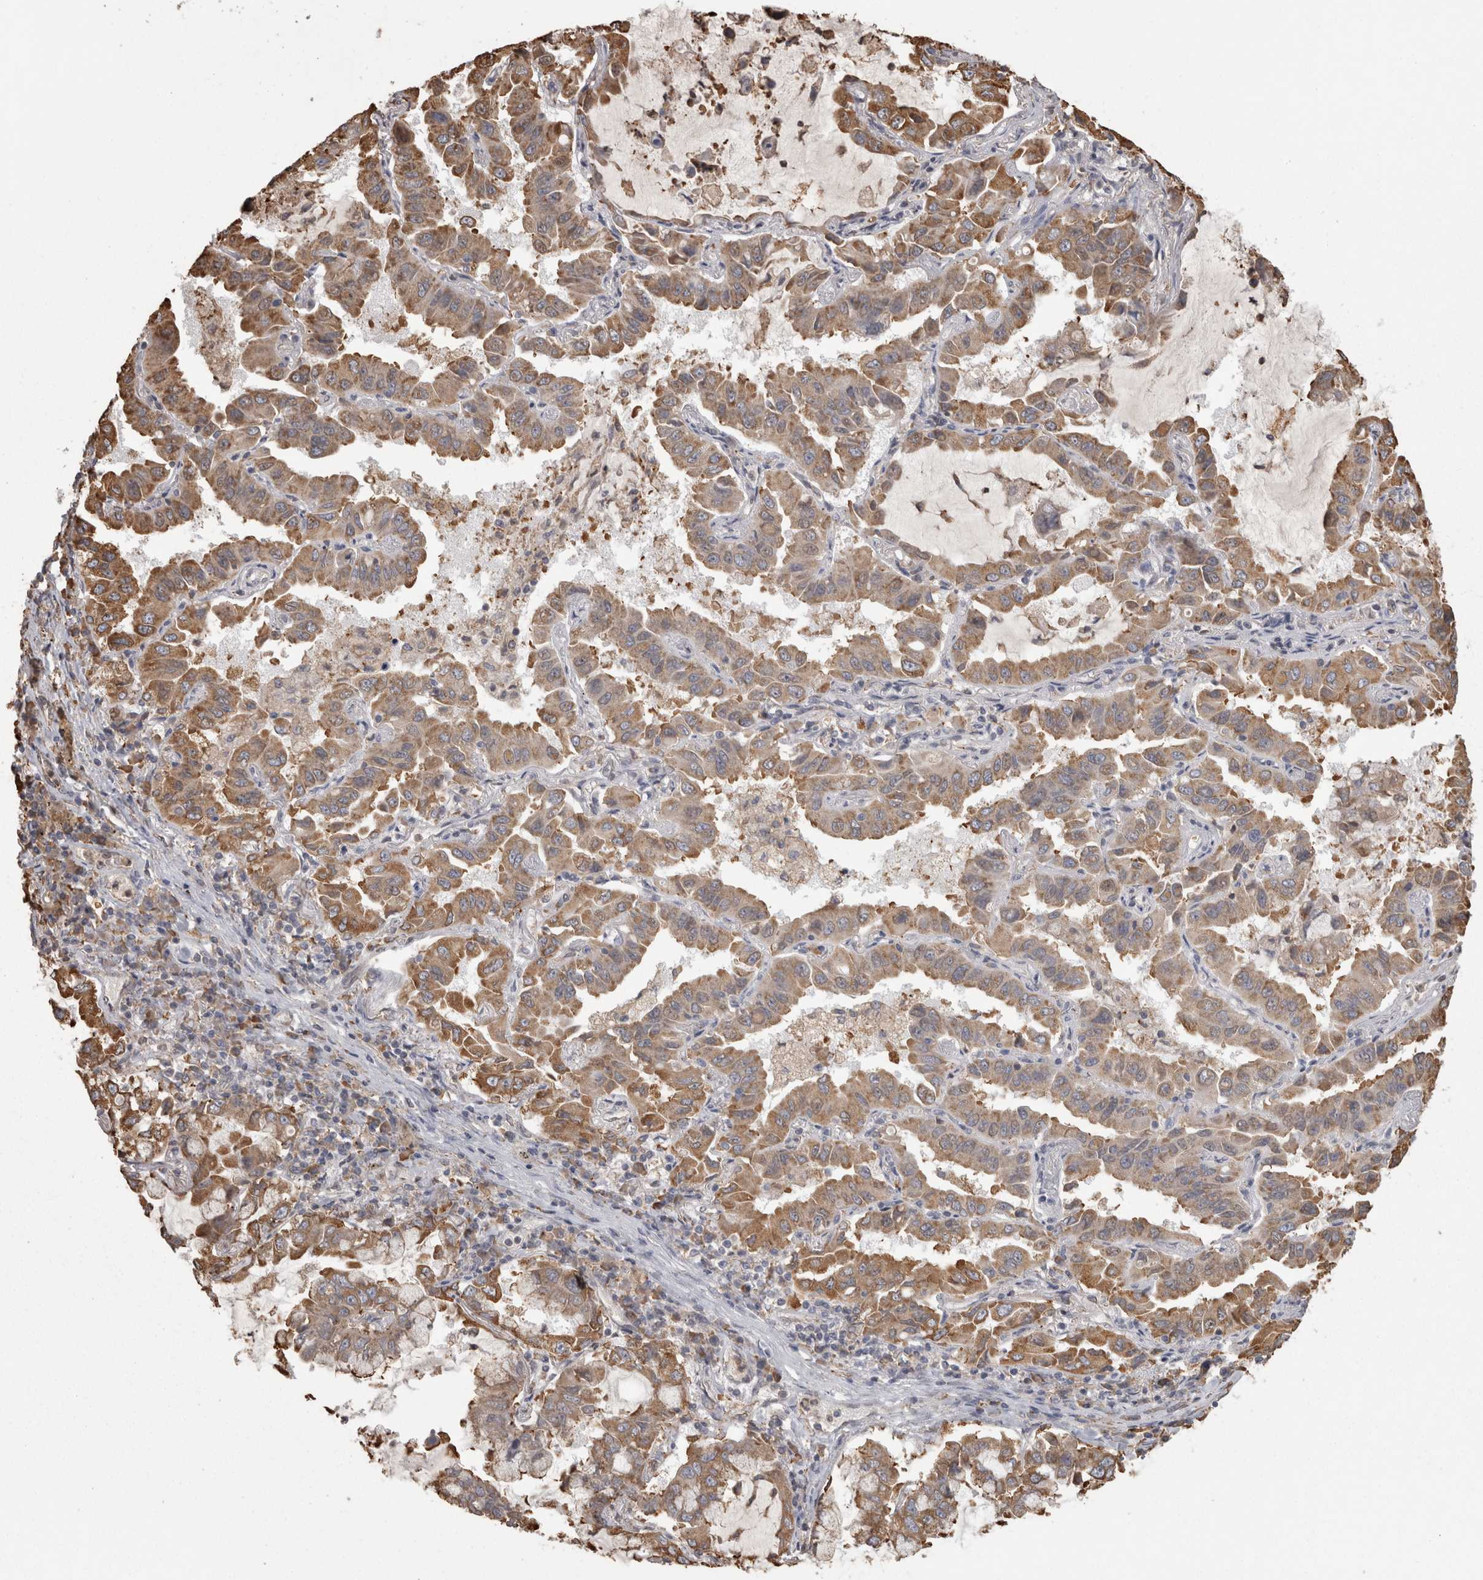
{"staining": {"intensity": "moderate", "quantity": ">75%", "location": "cytoplasmic/membranous"}, "tissue": "lung cancer", "cell_type": "Tumor cells", "image_type": "cancer", "snomed": [{"axis": "morphology", "description": "Adenocarcinoma, NOS"}, {"axis": "topography", "description": "Lung"}], "caption": "A medium amount of moderate cytoplasmic/membranous expression is seen in approximately >75% of tumor cells in lung cancer (adenocarcinoma) tissue.", "gene": "PON2", "patient": {"sex": "male", "age": 64}}